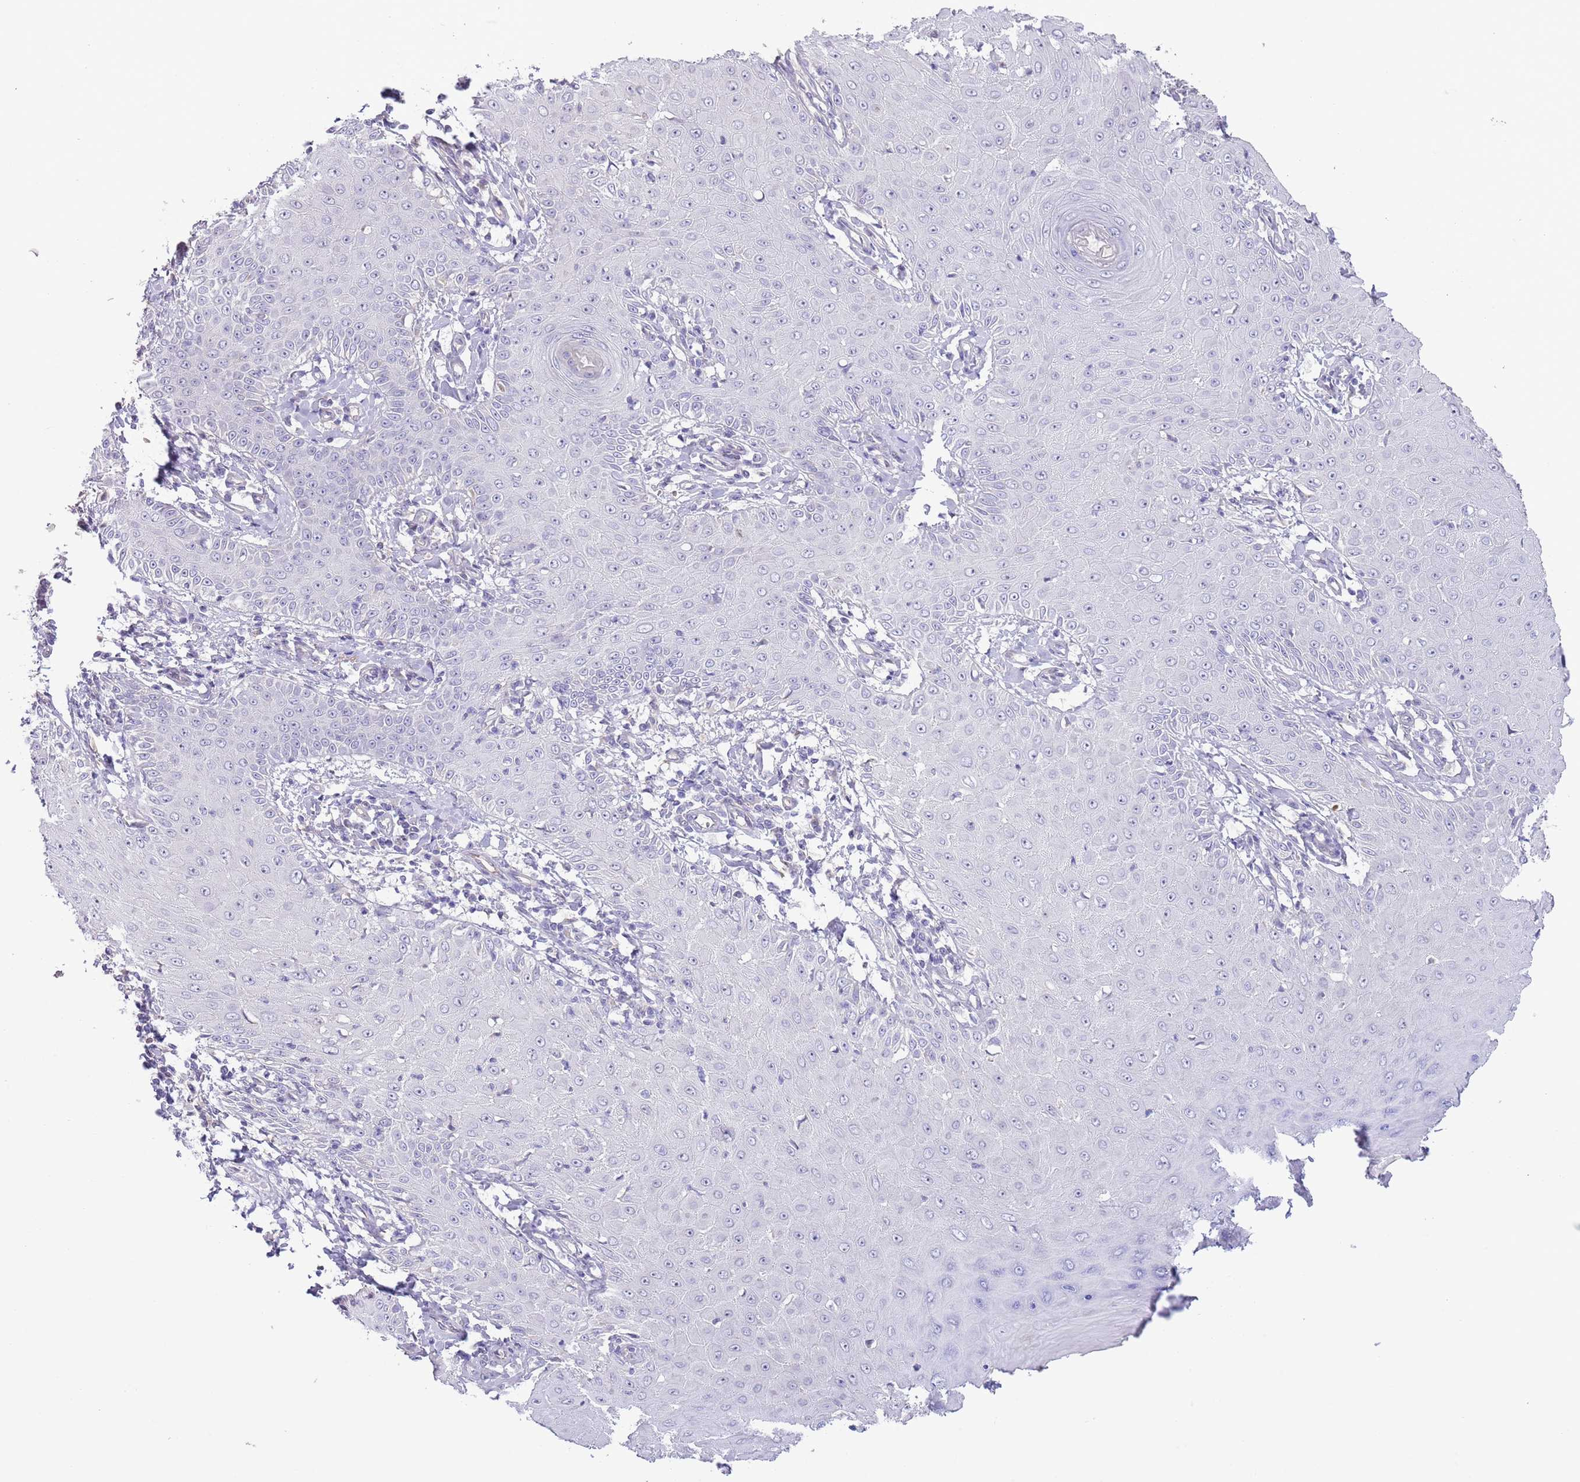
{"staining": {"intensity": "negative", "quantity": "none", "location": "none"}, "tissue": "skin cancer", "cell_type": "Tumor cells", "image_type": "cancer", "snomed": [{"axis": "morphology", "description": "Squamous cell carcinoma, NOS"}, {"axis": "topography", "description": "Skin"}], "caption": "Protein analysis of squamous cell carcinoma (skin) displays no significant staining in tumor cells. (Brightfield microscopy of DAB (3,3'-diaminobenzidine) immunohistochemistry at high magnification).", "gene": "AP1S2", "patient": {"sex": "male", "age": 70}}